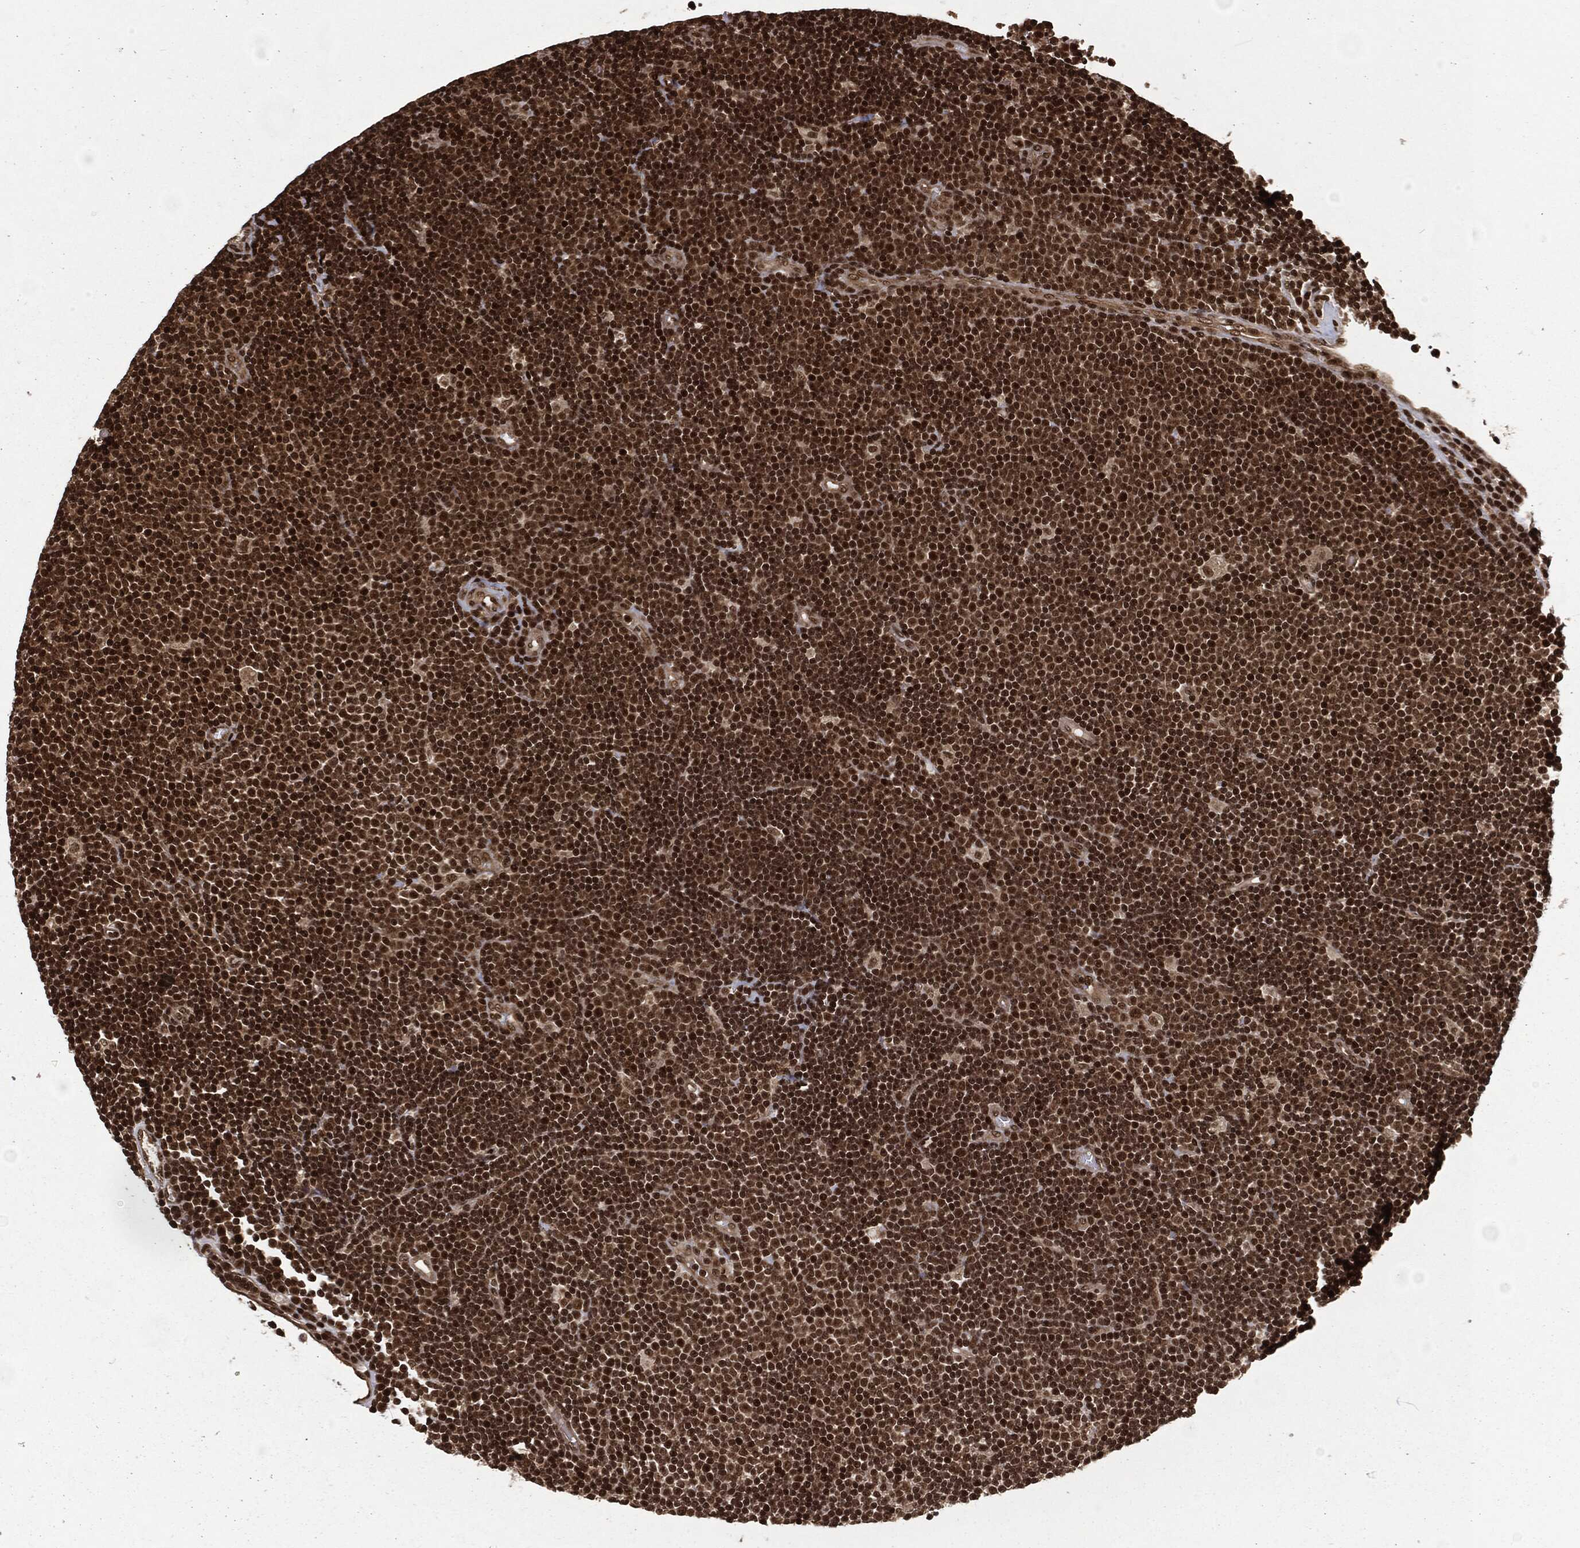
{"staining": {"intensity": "strong", "quantity": "25%-75%", "location": "nuclear"}, "tissue": "lymphoma", "cell_type": "Tumor cells", "image_type": "cancer", "snomed": [{"axis": "morphology", "description": "Malignant lymphoma, non-Hodgkin's type, Low grade"}, {"axis": "topography", "description": "Brain"}], "caption": "Protein expression analysis of human malignant lymphoma, non-Hodgkin's type (low-grade) reveals strong nuclear positivity in about 25%-75% of tumor cells. The staining was performed using DAB to visualize the protein expression in brown, while the nuclei were stained in blue with hematoxylin (Magnification: 20x).", "gene": "NGRN", "patient": {"sex": "female", "age": 66}}